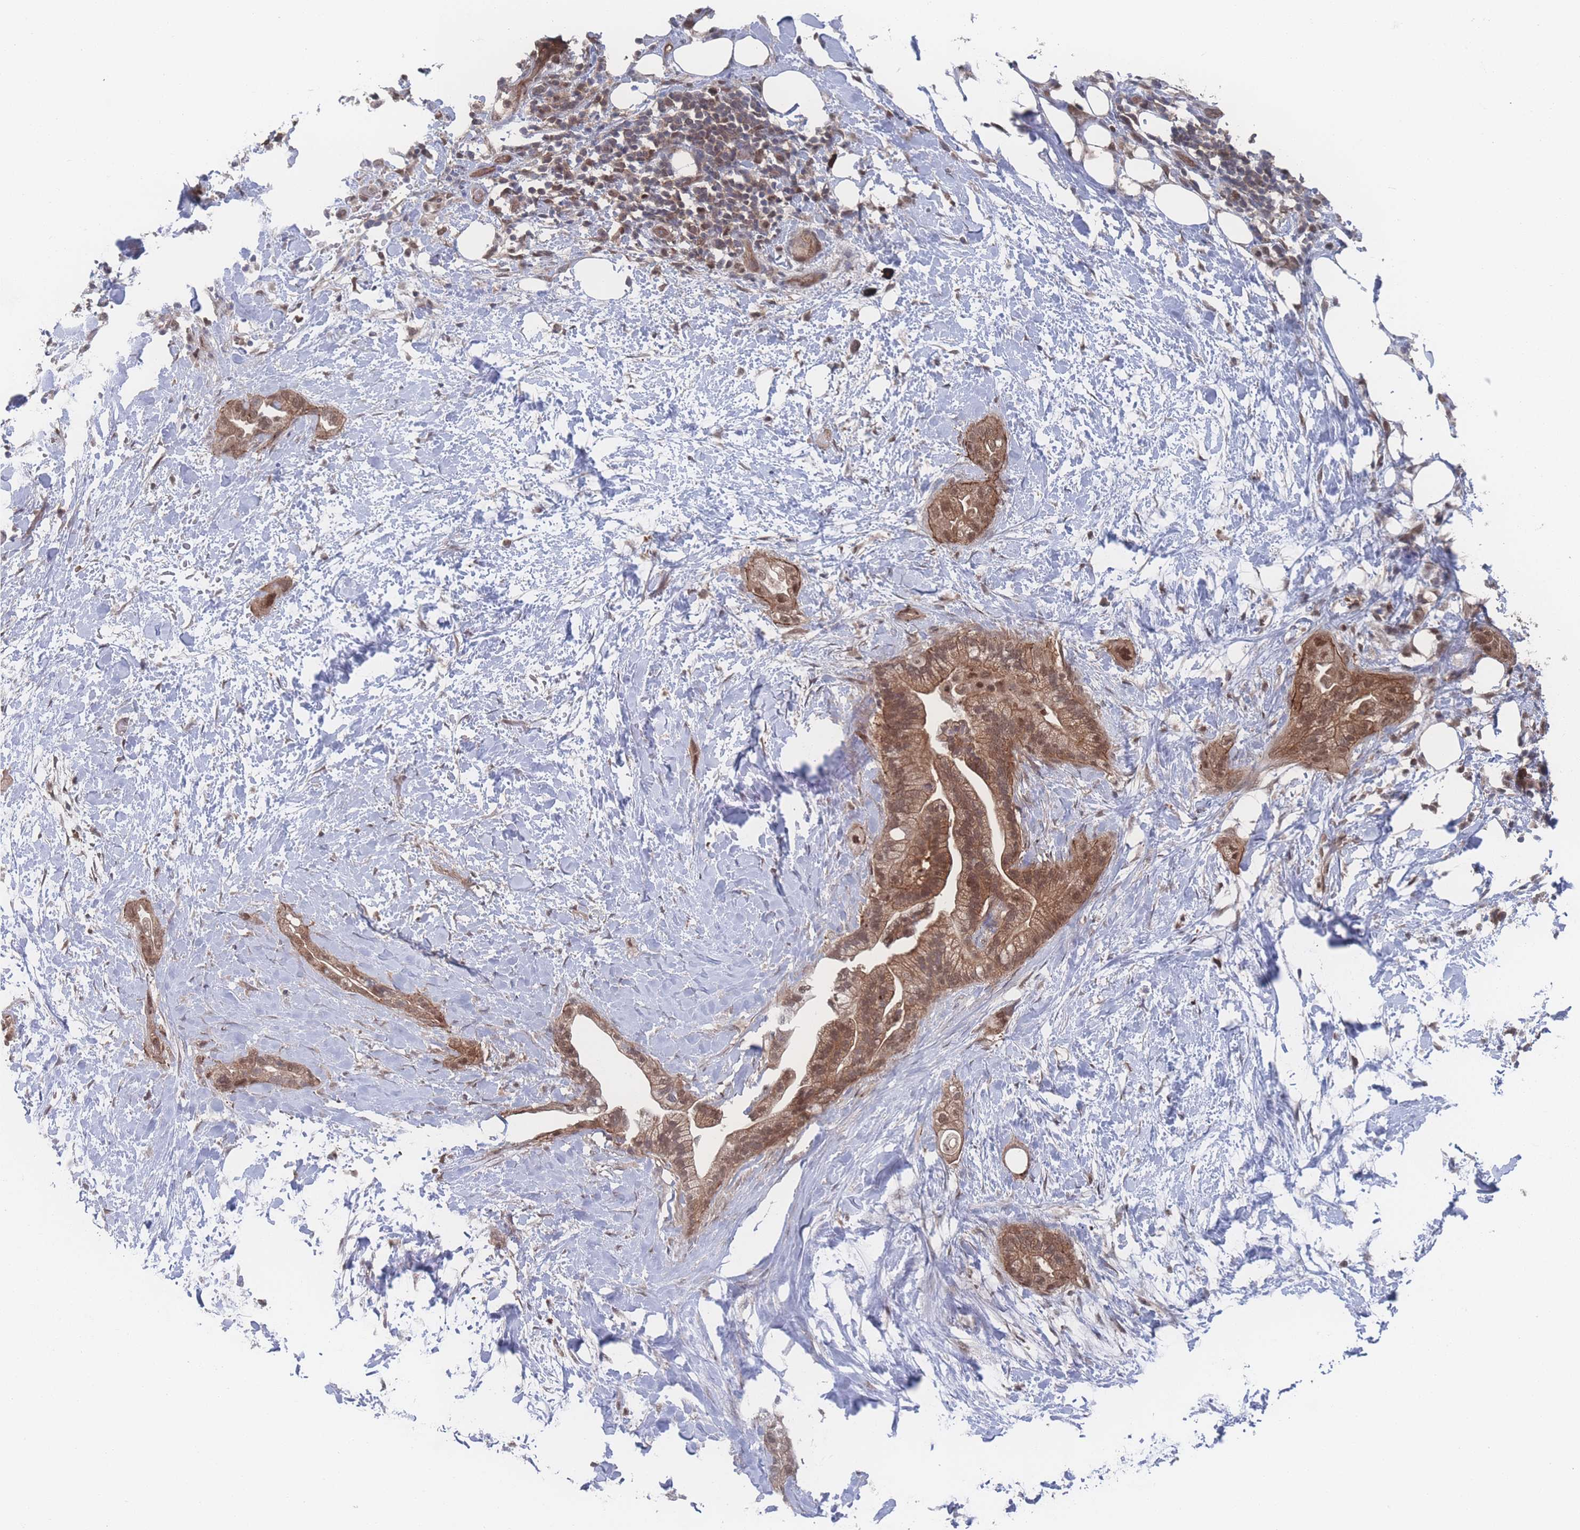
{"staining": {"intensity": "moderate", "quantity": ">75%", "location": "cytoplasmic/membranous,nuclear"}, "tissue": "pancreatic cancer", "cell_type": "Tumor cells", "image_type": "cancer", "snomed": [{"axis": "morphology", "description": "Adenocarcinoma, NOS"}, {"axis": "topography", "description": "Pancreas"}], "caption": "Immunohistochemical staining of pancreatic adenocarcinoma displays medium levels of moderate cytoplasmic/membranous and nuclear protein expression in approximately >75% of tumor cells.", "gene": "PSMA1", "patient": {"sex": "male", "age": 44}}